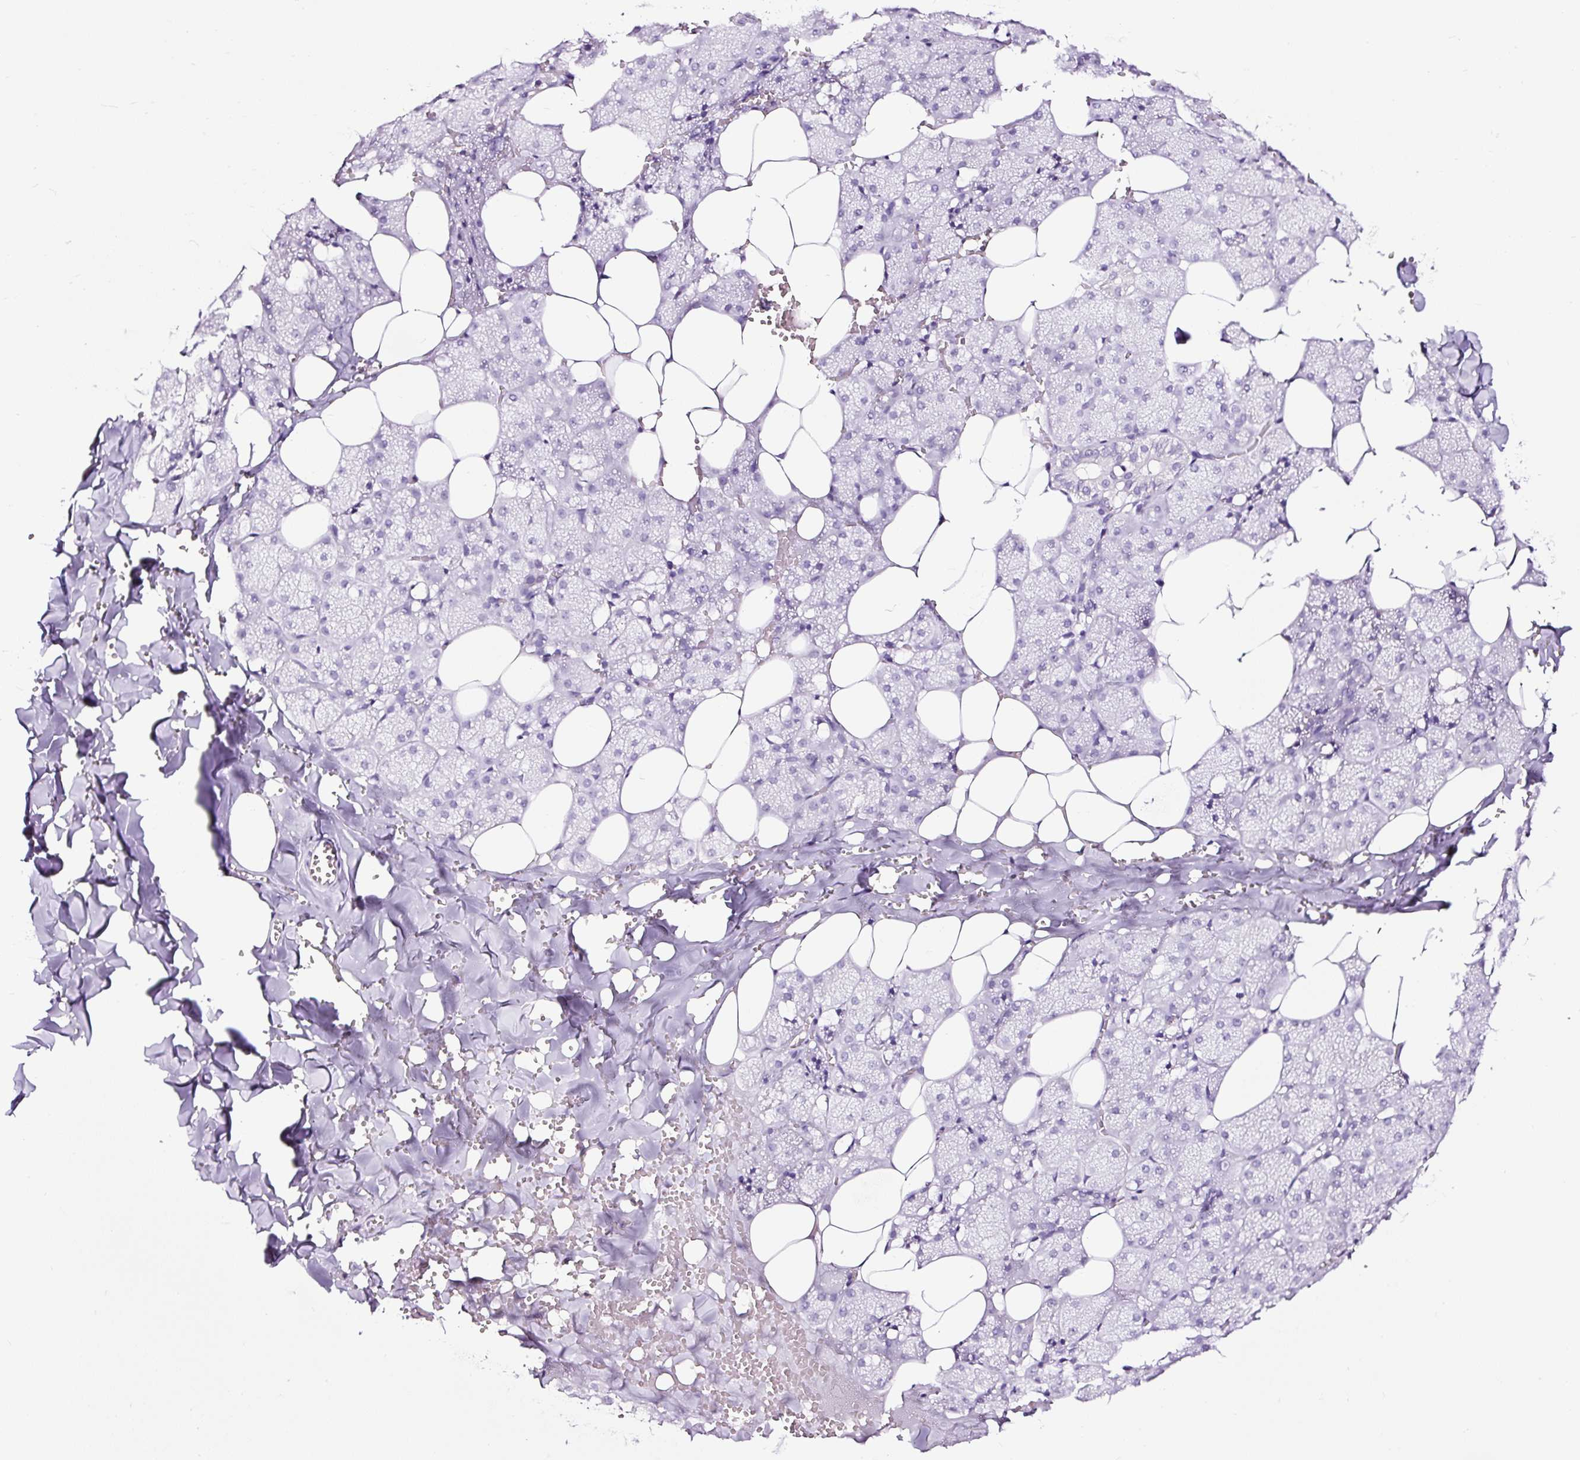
{"staining": {"intensity": "negative", "quantity": "none", "location": "none"}, "tissue": "salivary gland", "cell_type": "Glandular cells", "image_type": "normal", "snomed": [{"axis": "morphology", "description": "Normal tissue, NOS"}, {"axis": "topography", "description": "Salivary gland"}, {"axis": "topography", "description": "Peripheral nerve tissue"}], "caption": "An immunohistochemistry photomicrograph of benign salivary gland is shown. There is no staining in glandular cells of salivary gland. (Brightfield microscopy of DAB (3,3'-diaminobenzidine) immunohistochemistry (IHC) at high magnification).", "gene": "NPHS2", "patient": {"sex": "male", "age": 38}}